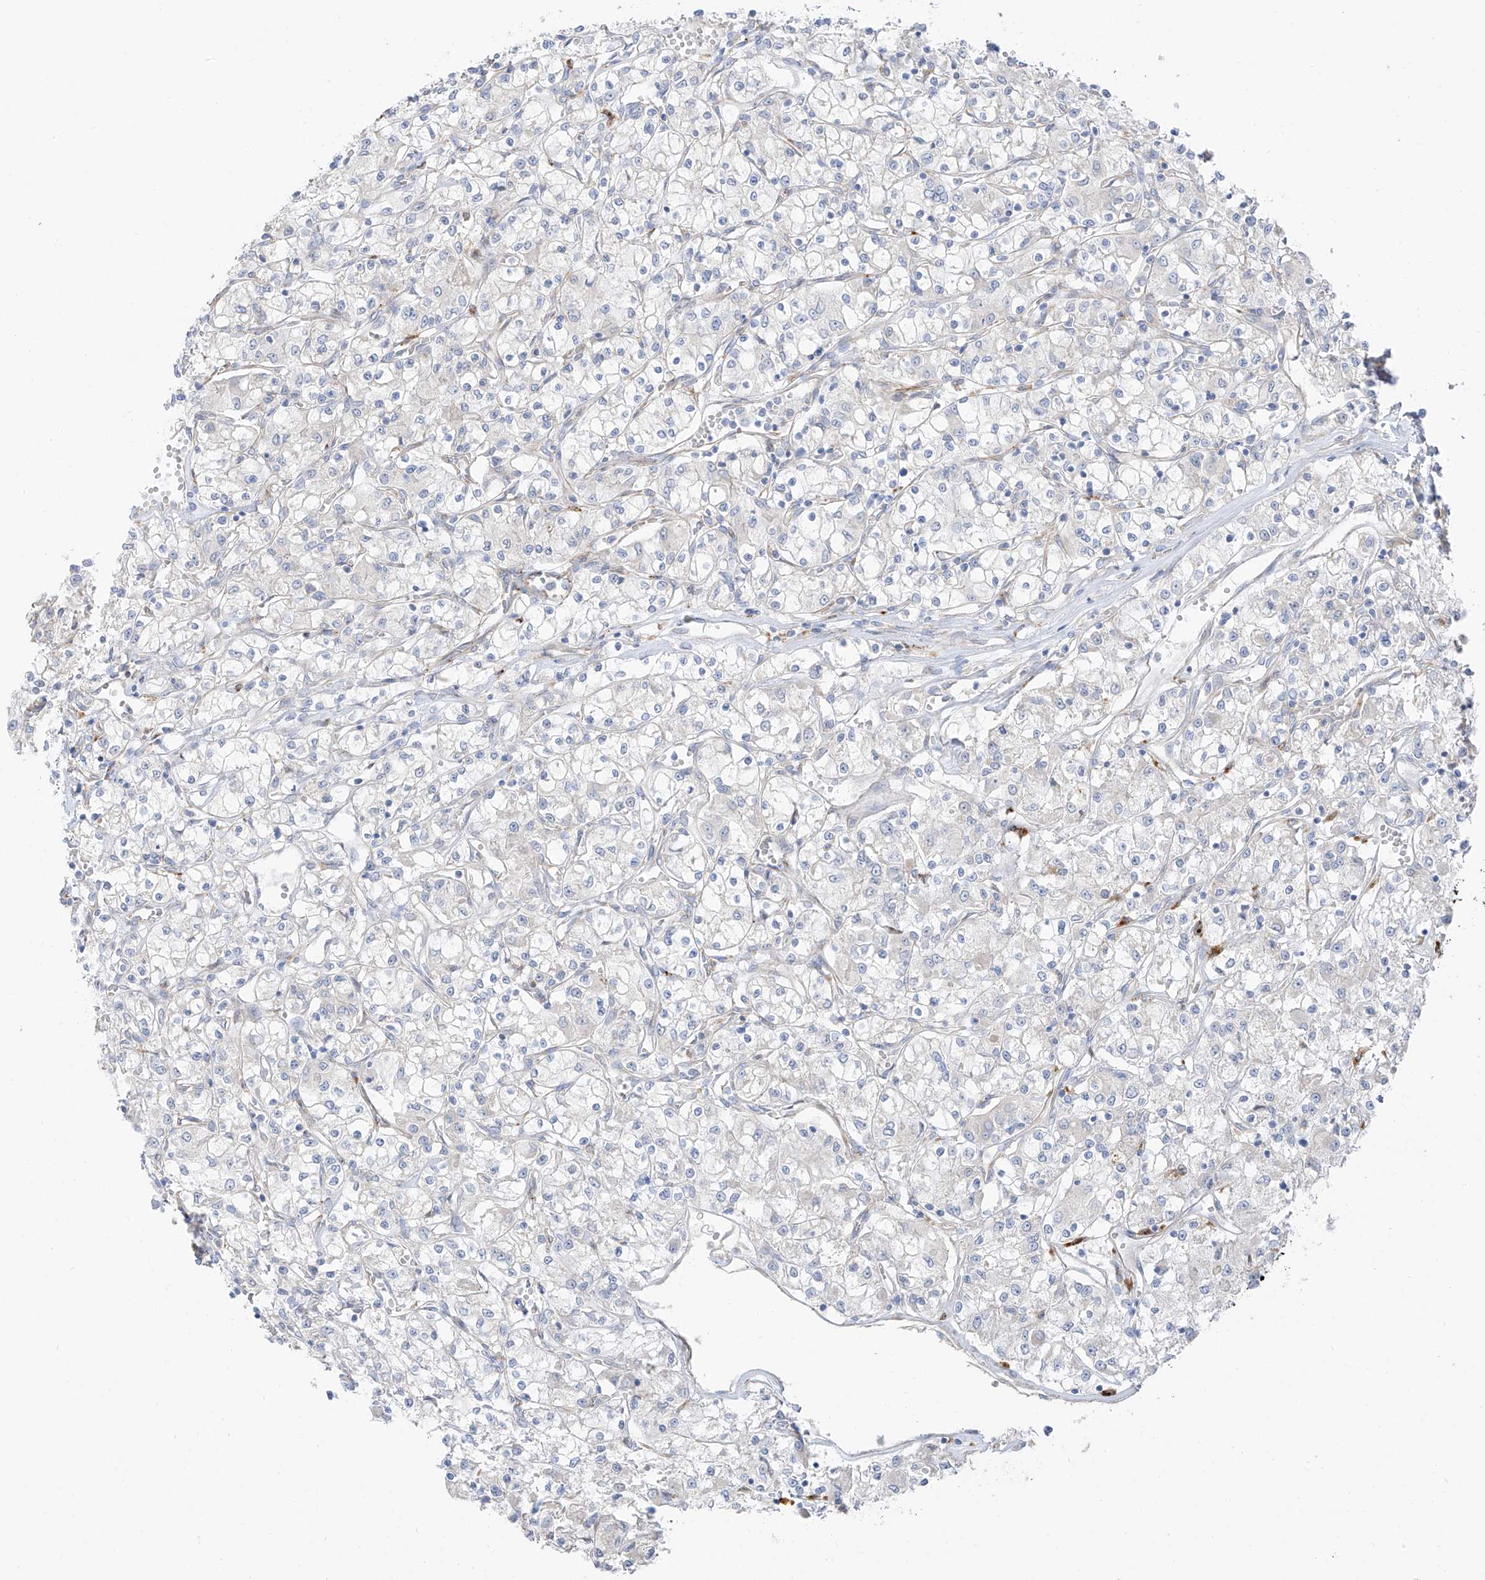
{"staining": {"intensity": "negative", "quantity": "none", "location": "none"}, "tissue": "renal cancer", "cell_type": "Tumor cells", "image_type": "cancer", "snomed": [{"axis": "morphology", "description": "Adenocarcinoma, NOS"}, {"axis": "topography", "description": "Kidney"}], "caption": "Tumor cells show no significant protein positivity in adenocarcinoma (renal).", "gene": "TAL2", "patient": {"sex": "female", "age": 59}}